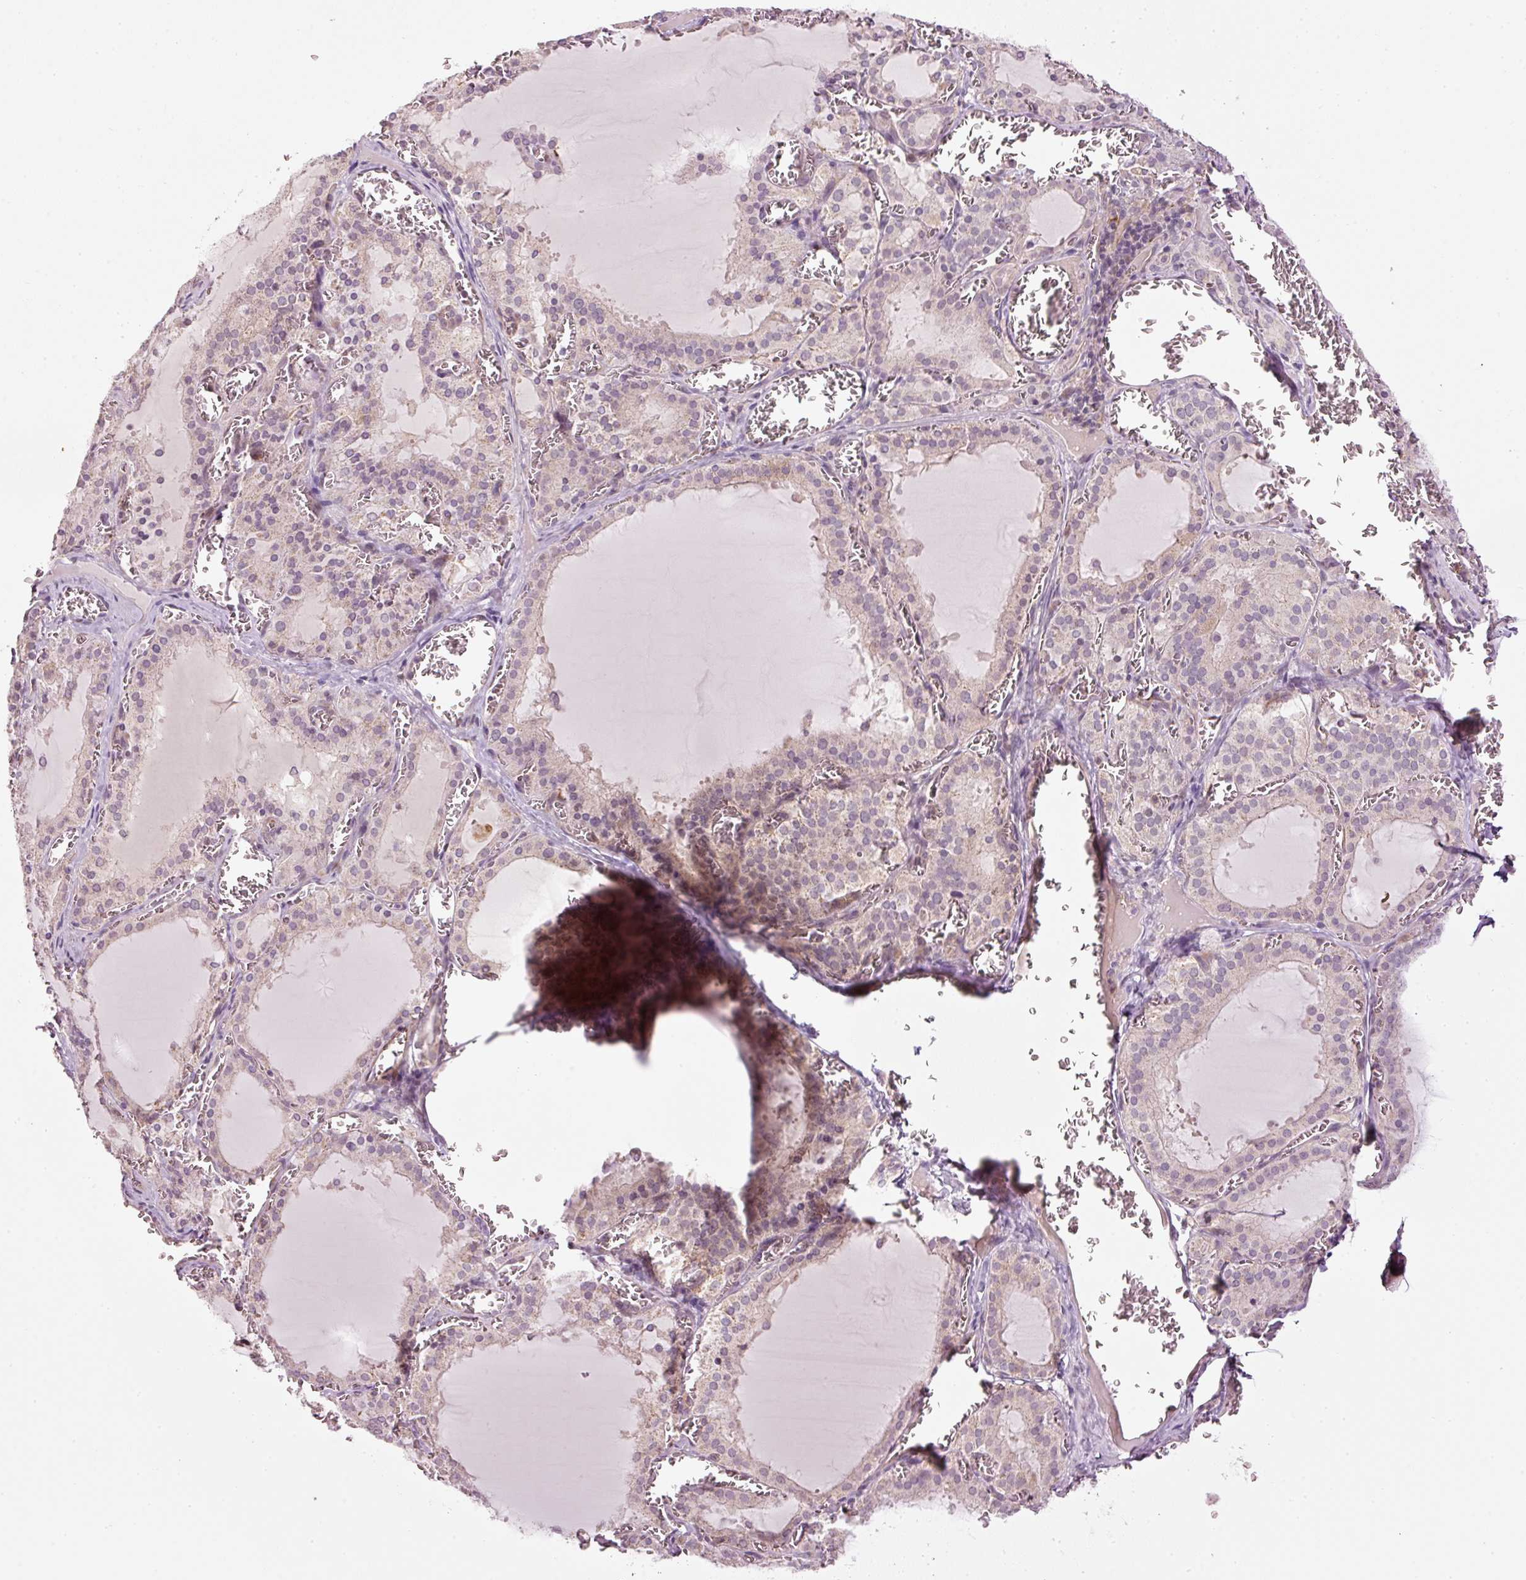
{"staining": {"intensity": "weak", "quantity": "25%-75%", "location": "cytoplasmic/membranous"}, "tissue": "thyroid gland", "cell_type": "Glandular cells", "image_type": "normal", "snomed": [{"axis": "morphology", "description": "Normal tissue, NOS"}, {"axis": "topography", "description": "Thyroid gland"}], "caption": "IHC of unremarkable thyroid gland displays low levels of weak cytoplasmic/membranous expression in about 25%-75% of glandular cells.", "gene": "CDC20B", "patient": {"sex": "female", "age": 30}}